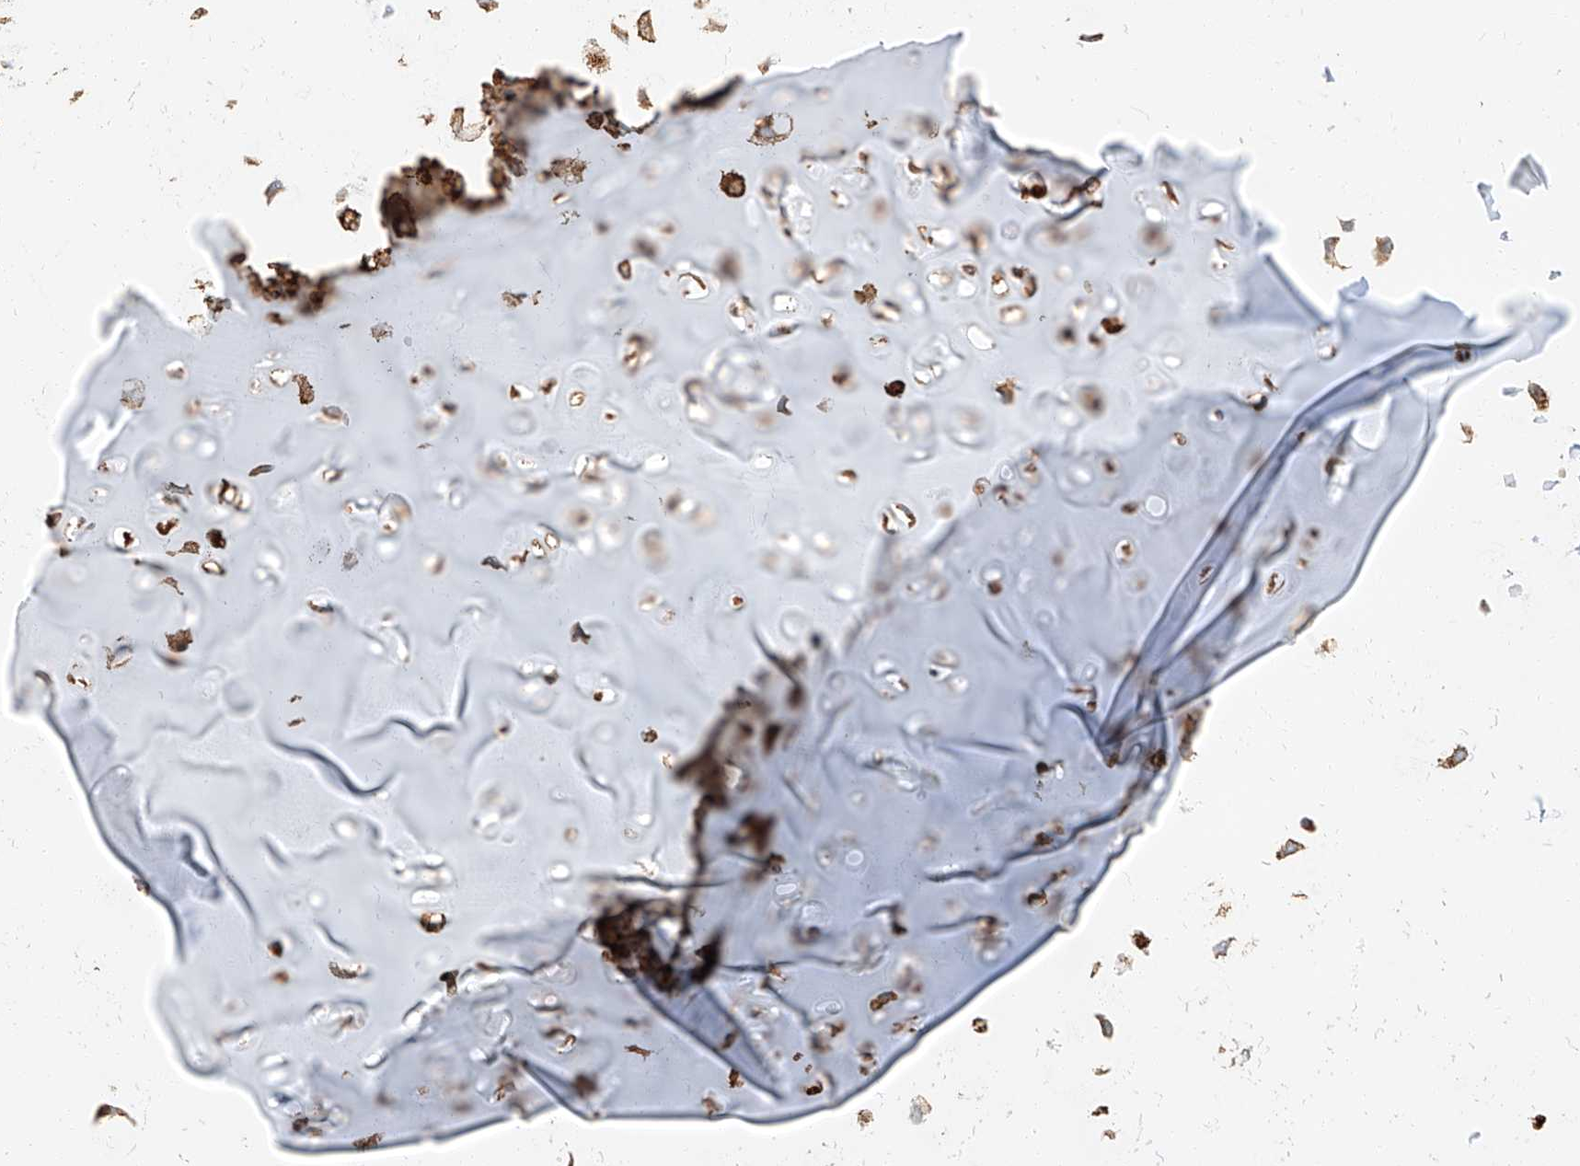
{"staining": {"intensity": "moderate", "quantity": "25%-75%", "location": "cytoplasmic/membranous"}, "tissue": "adipose tissue", "cell_type": "Adipocytes", "image_type": "normal", "snomed": [{"axis": "morphology", "description": "Normal tissue, NOS"}, {"axis": "morphology", "description": "Basal cell carcinoma"}, {"axis": "topography", "description": "Cartilage tissue"}, {"axis": "topography", "description": "Nasopharynx"}, {"axis": "topography", "description": "Oral tissue"}], "caption": "Immunohistochemistry of benign adipose tissue reveals medium levels of moderate cytoplasmic/membranous expression in about 25%-75% of adipocytes.", "gene": "WFS1", "patient": {"sex": "female", "age": 77}}